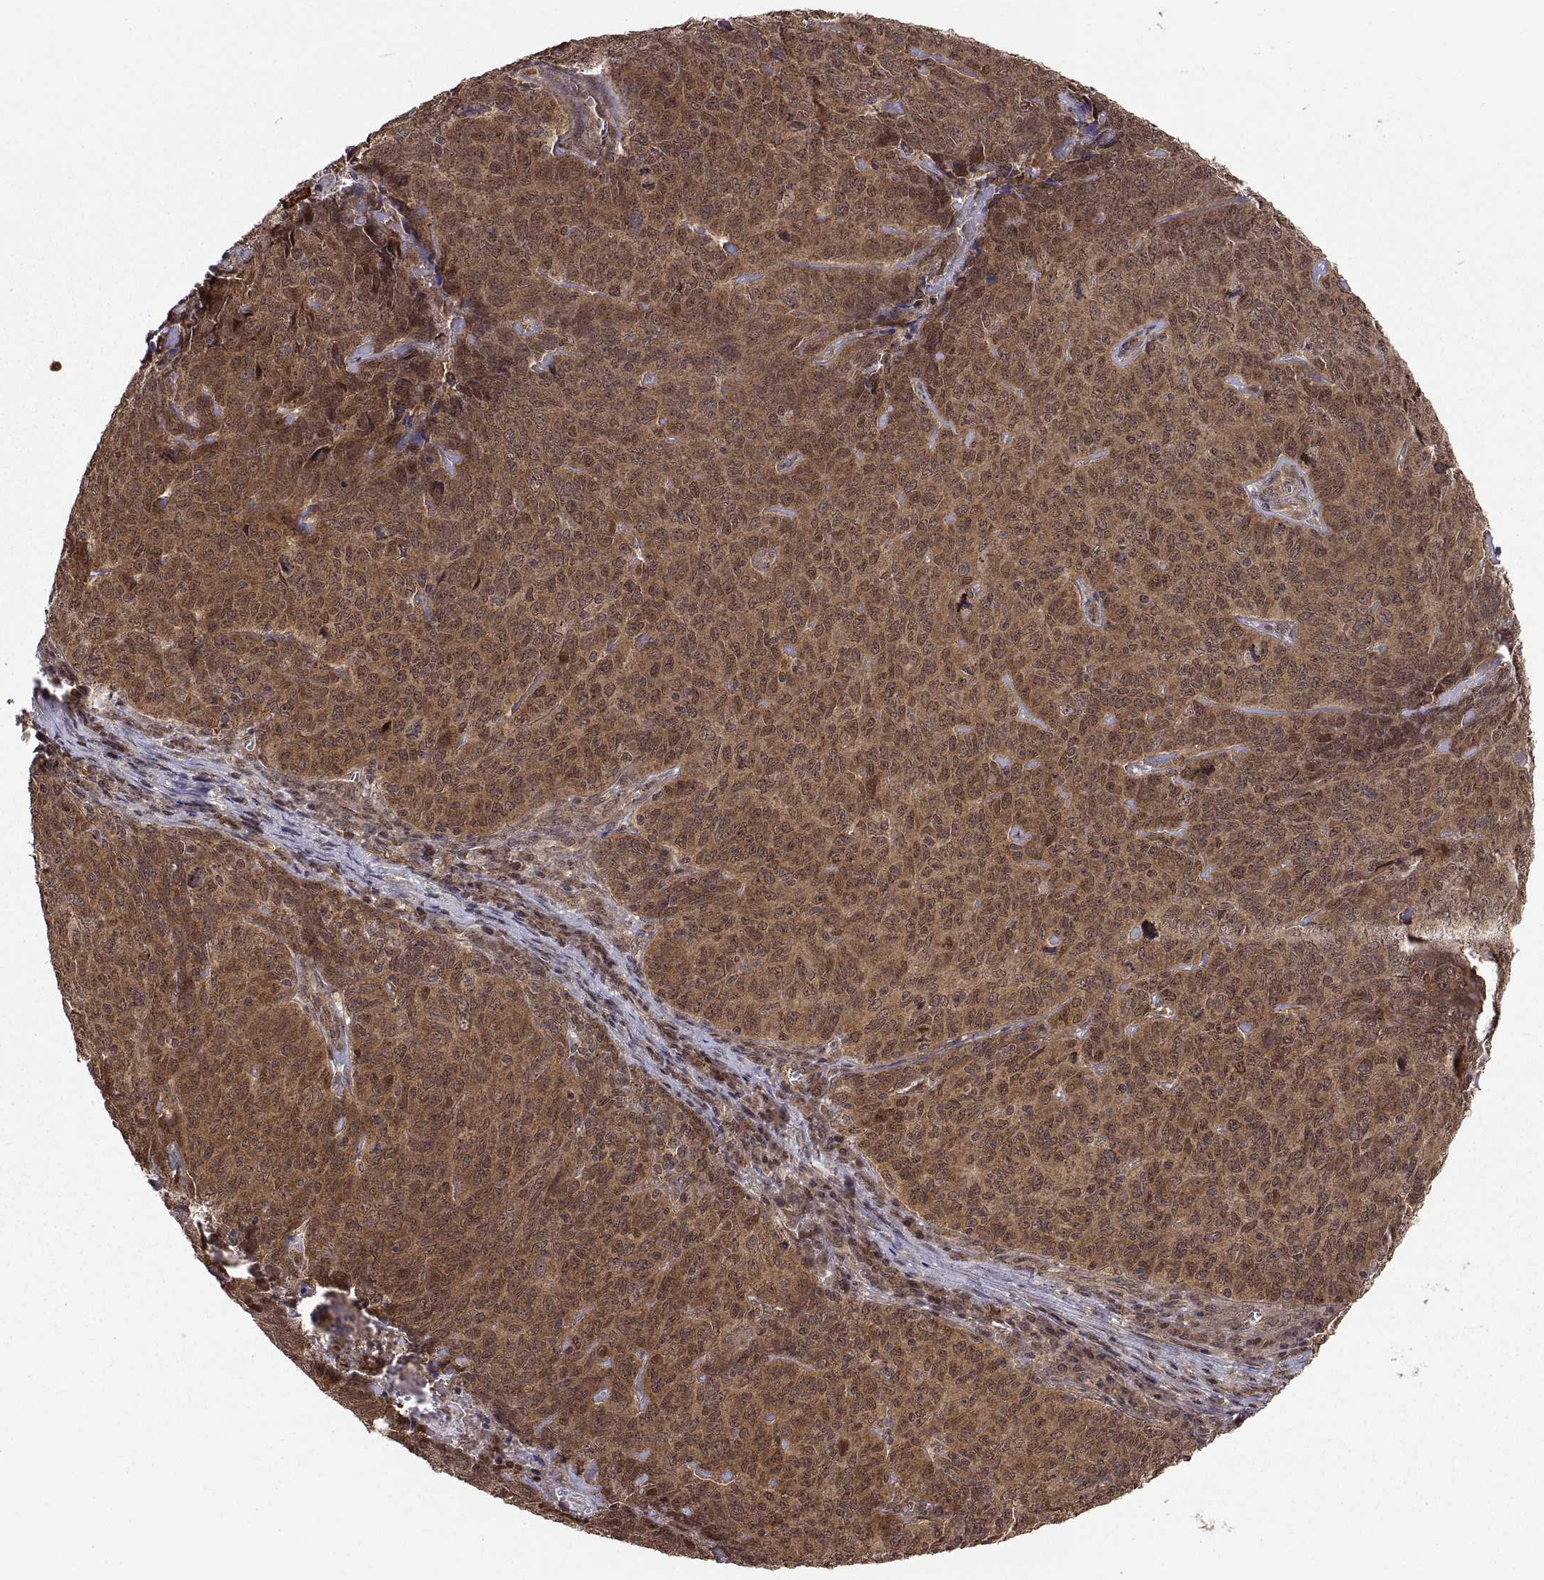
{"staining": {"intensity": "moderate", "quantity": ">75%", "location": "cytoplasmic/membranous"}, "tissue": "skin cancer", "cell_type": "Tumor cells", "image_type": "cancer", "snomed": [{"axis": "morphology", "description": "Squamous cell carcinoma, NOS"}, {"axis": "topography", "description": "Skin"}, {"axis": "topography", "description": "Anal"}], "caption": "Immunohistochemistry histopathology image of human skin cancer (squamous cell carcinoma) stained for a protein (brown), which exhibits medium levels of moderate cytoplasmic/membranous expression in about >75% of tumor cells.", "gene": "ZNRF2", "patient": {"sex": "female", "age": 51}}